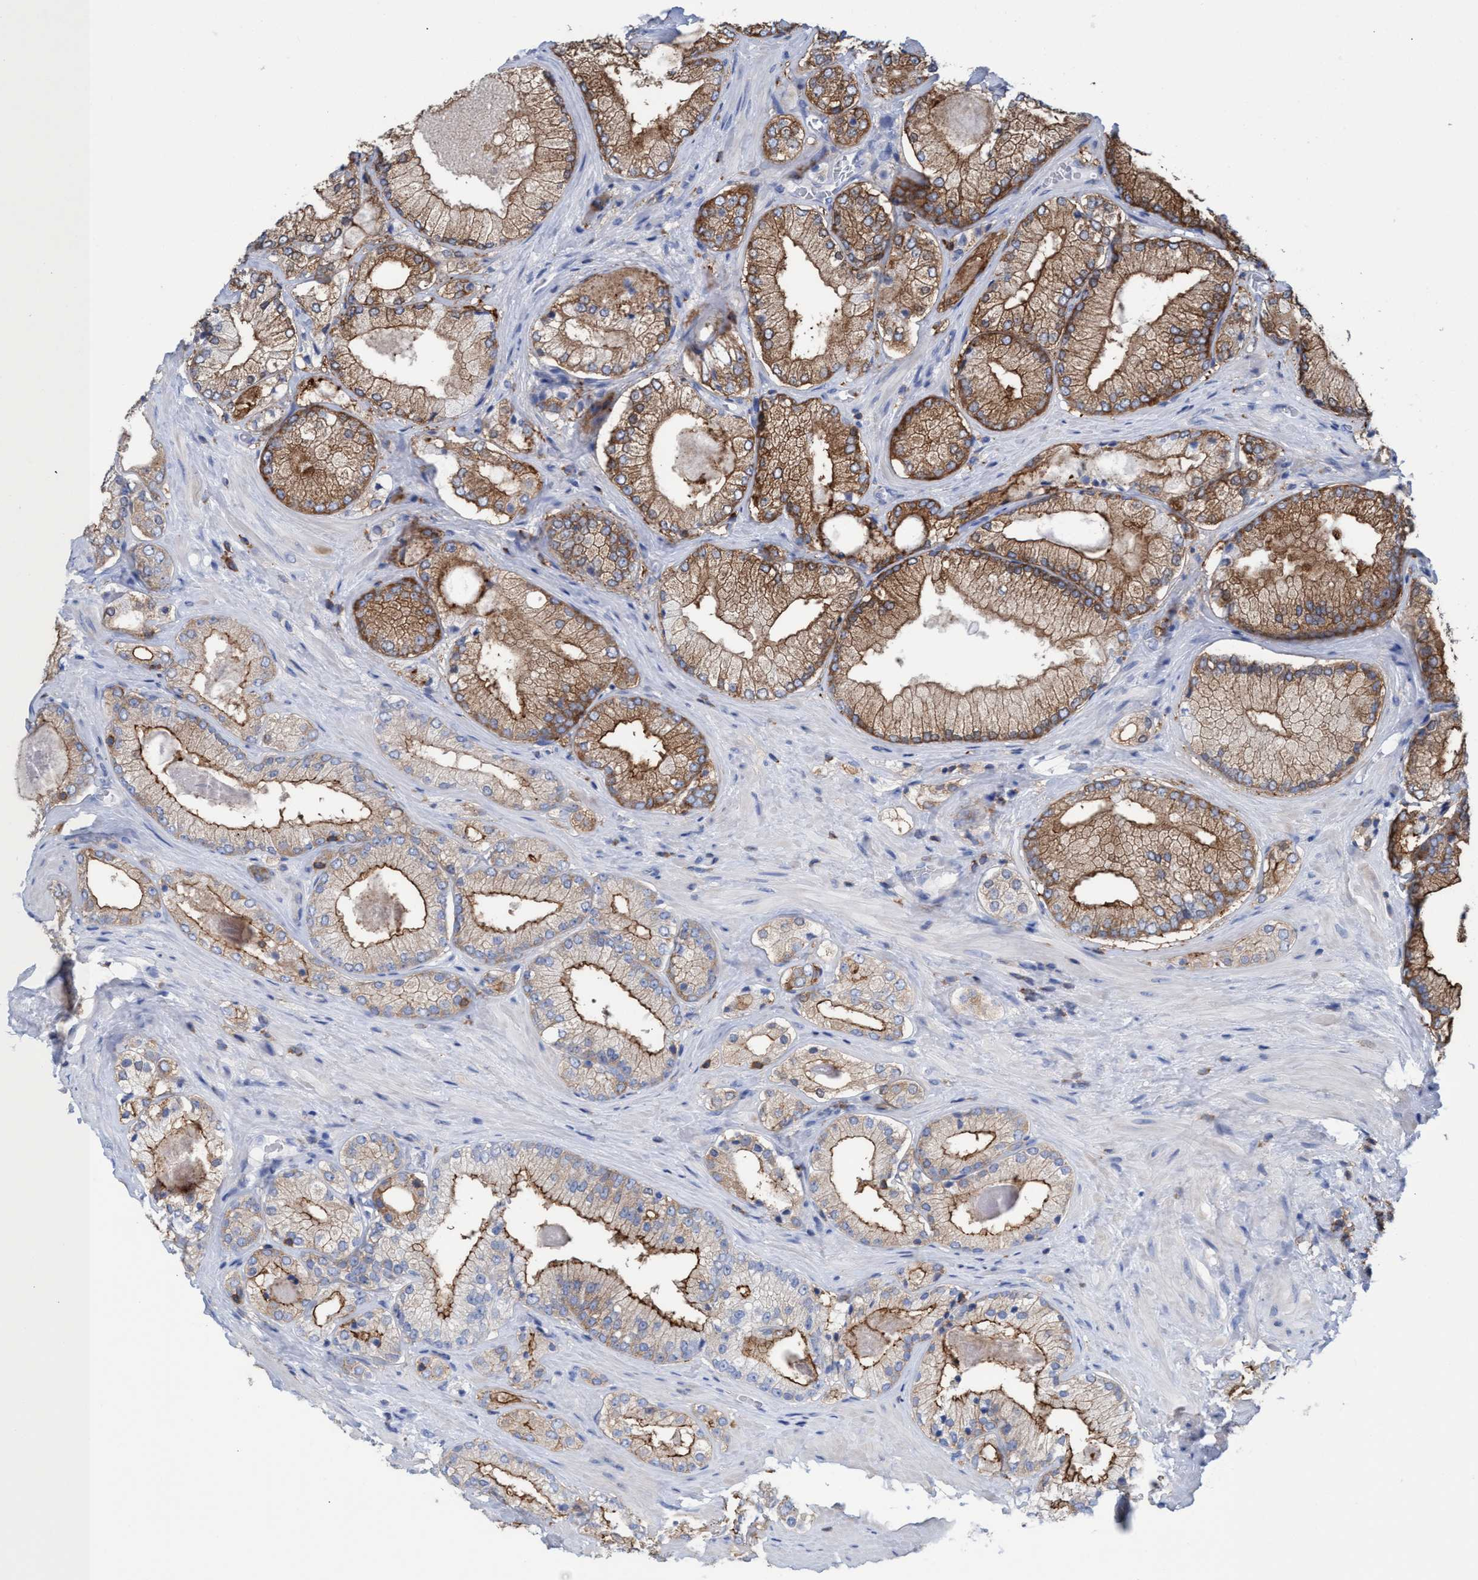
{"staining": {"intensity": "moderate", "quantity": ">75%", "location": "cytoplasmic/membranous"}, "tissue": "prostate cancer", "cell_type": "Tumor cells", "image_type": "cancer", "snomed": [{"axis": "morphology", "description": "Adenocarcinoma, Low grade"}, {"axis": "topography", "description": "Prostate"}], "caption": "Human prostate cancer stained with a protein marker displays moderate staining in tumor cells.", "gene": "EZR", "patient": {"sex": "male", "age": 65}}